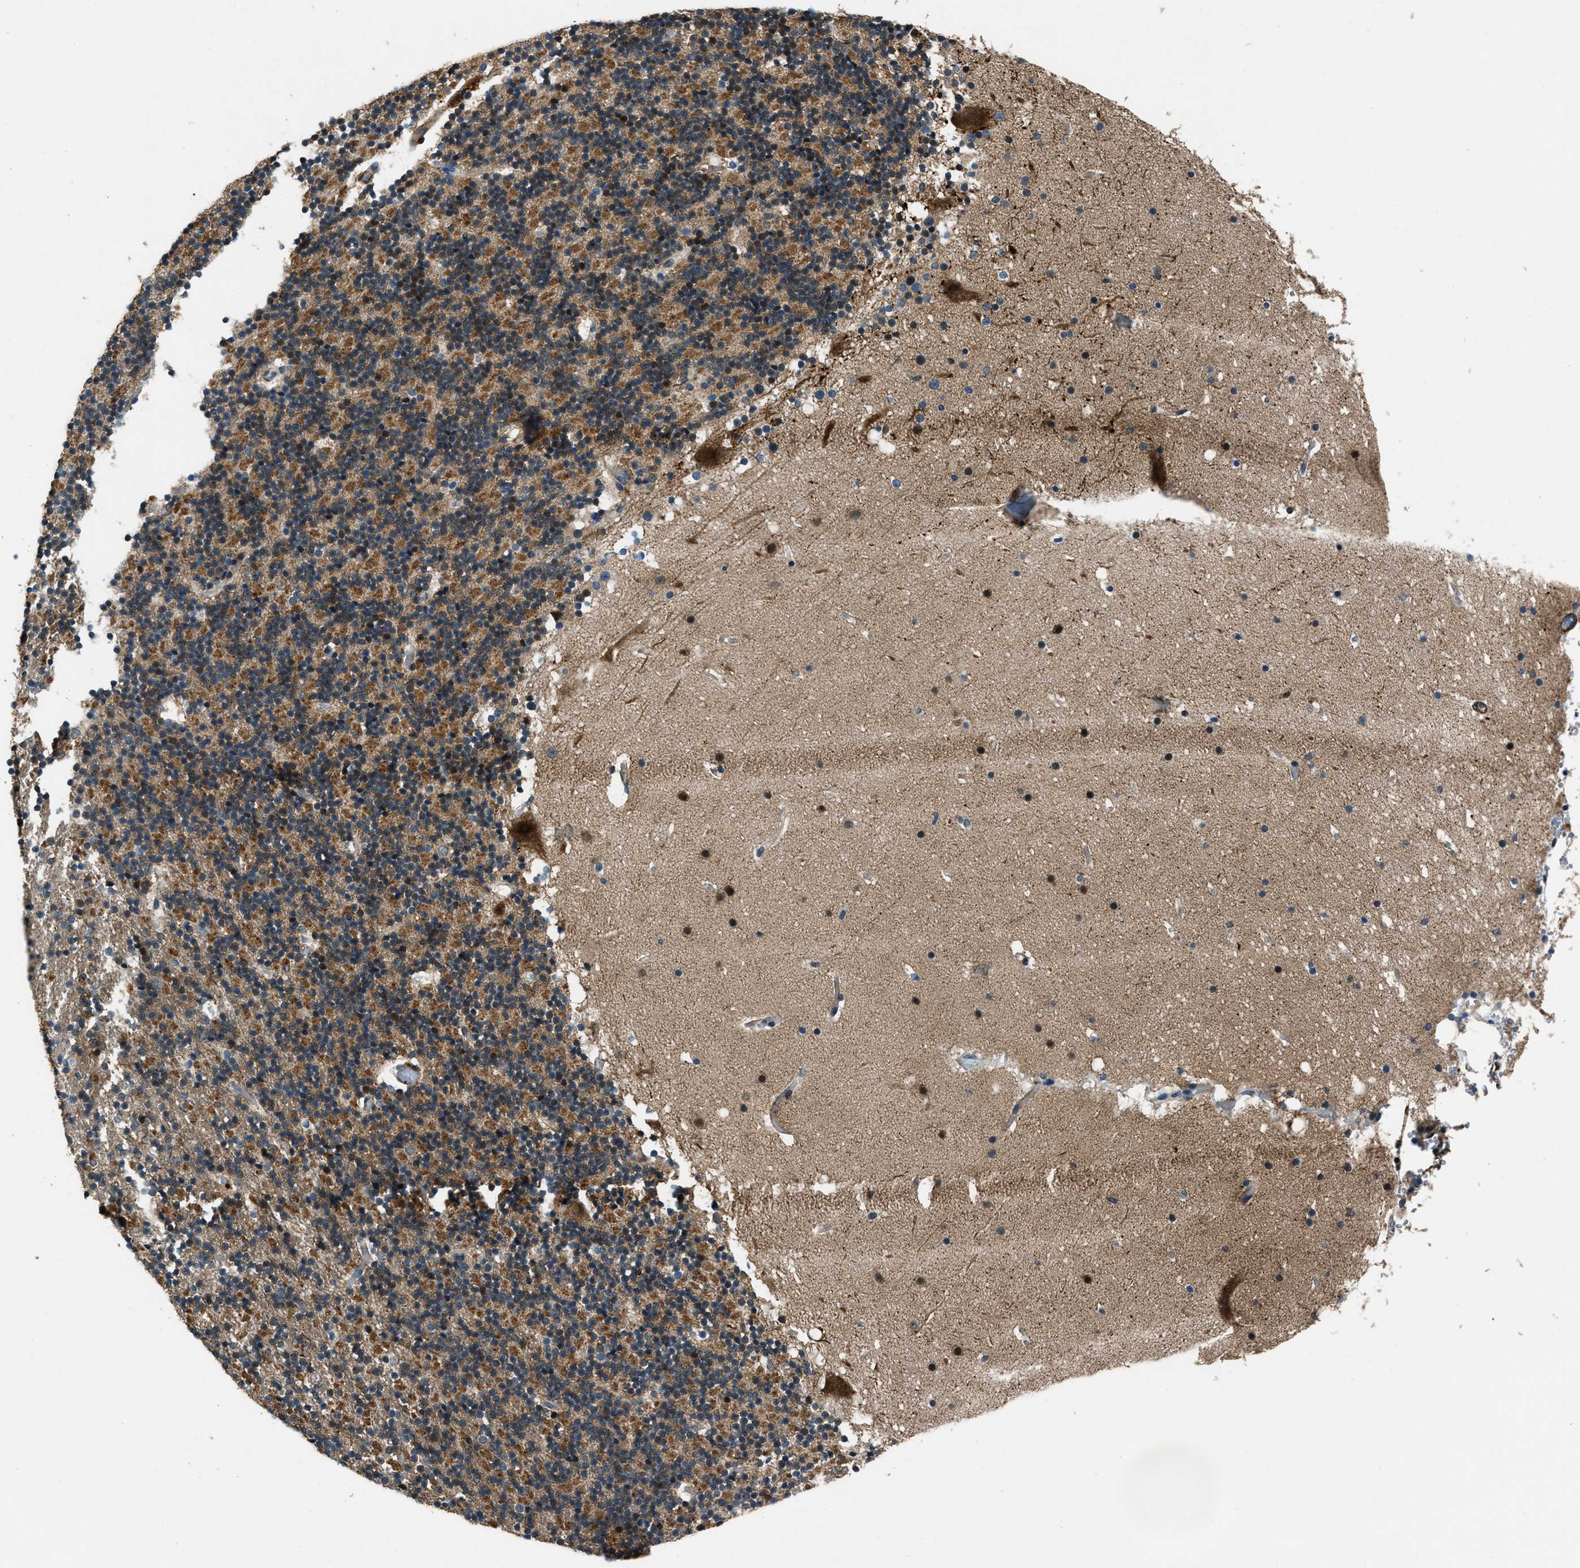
{"staining": {"intensity": "strong", "quantity": ">75%", "location": "cytoplasmic/membranous,nuclear"}, "tissue": "cerebellum", "cell_type": "Cells in granular layer", "image_type": "normal", "snomed": [{"axis": "morphology", "description": "Normal tissue, NOS"}, {"axis": "topography", "description": "Cerebellum"}], "caption": "Immunohistochemical staining of unremarkable human cerebellum reveals >75% levels of strong cytoplasmic/membranous,nuclear protein expression in approximately >75% of cells in granular layer.", "gene": "NUDCD3", "patient": {"sex": "male", "age": 57}}